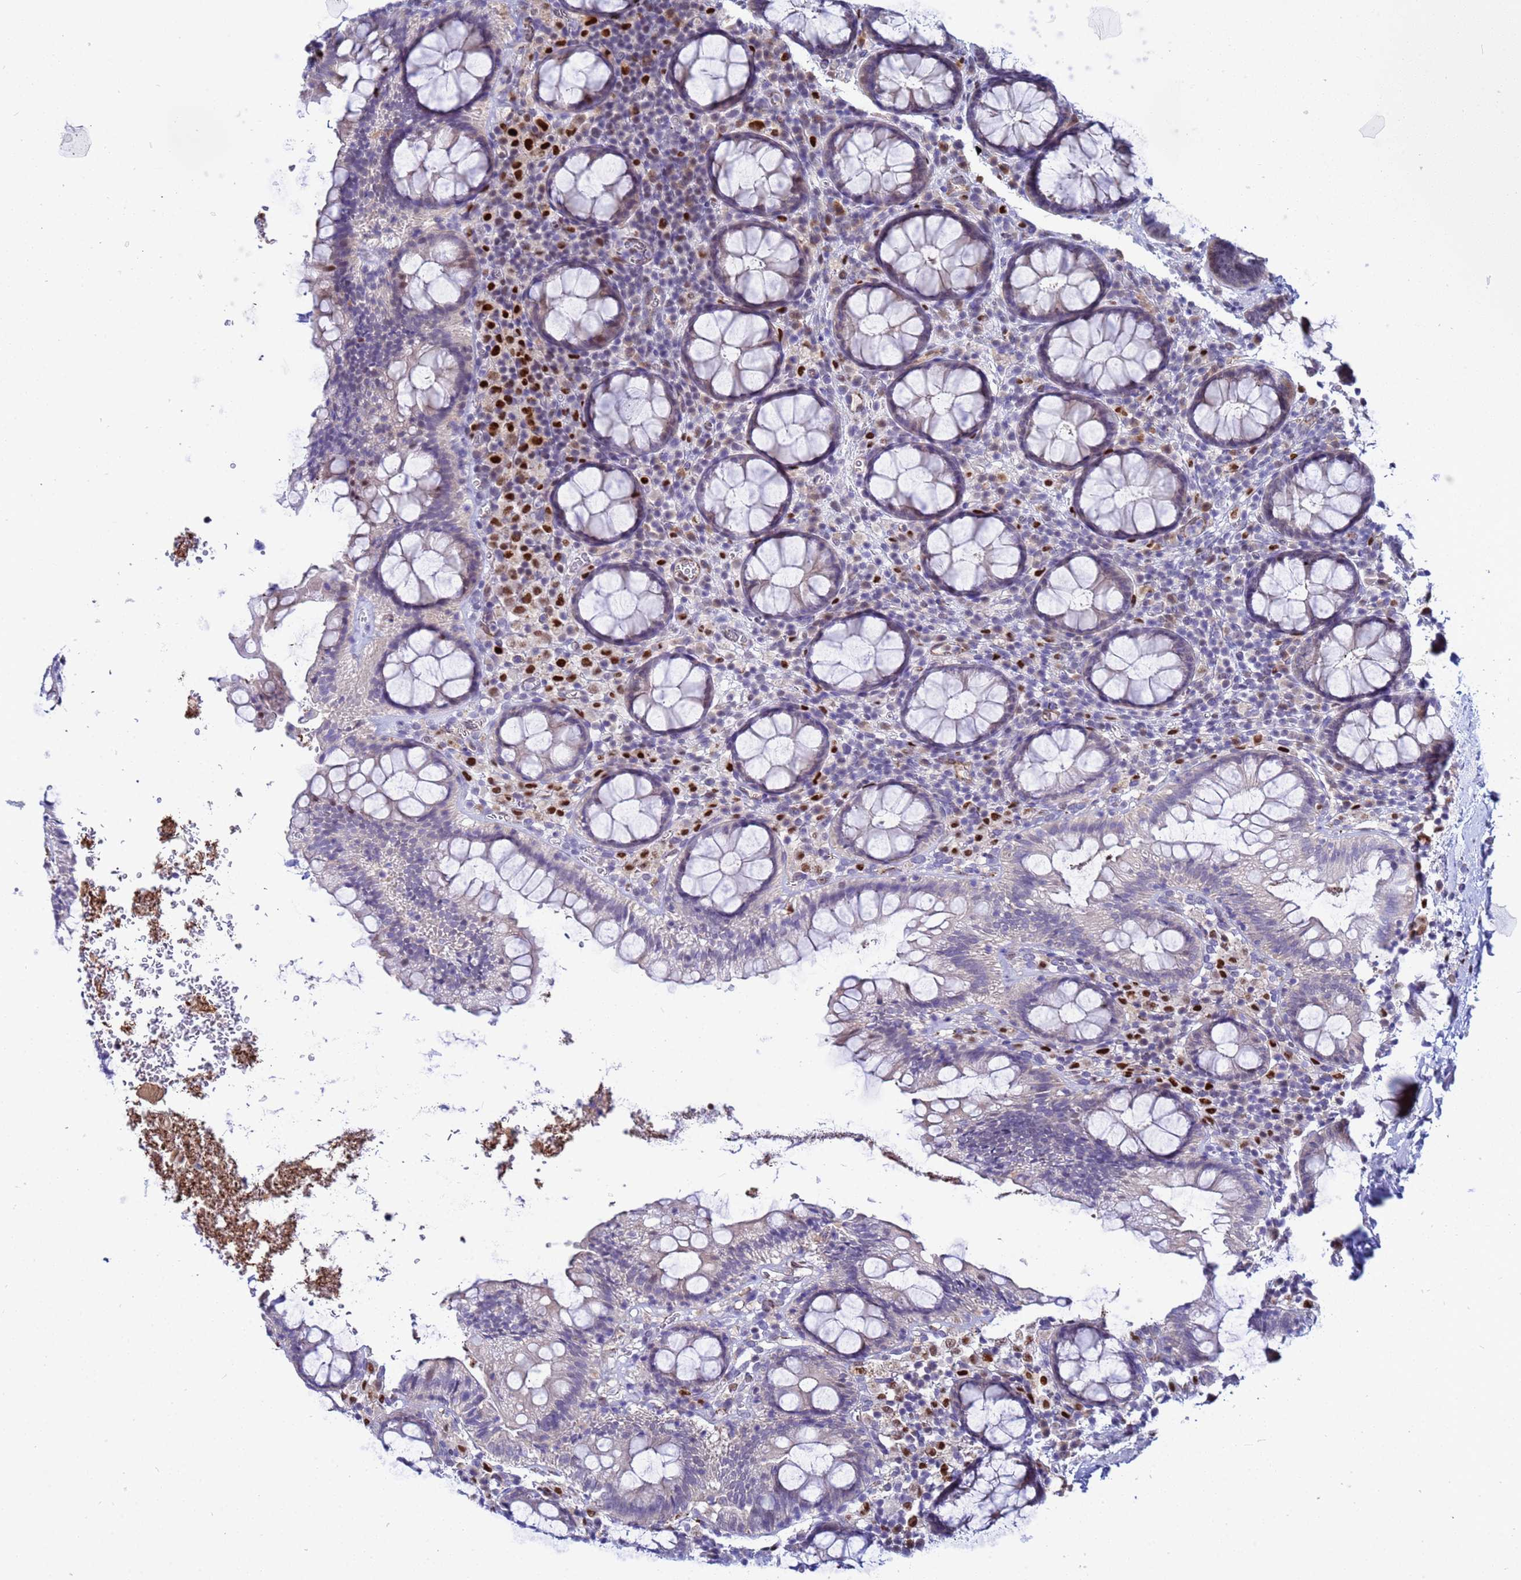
{"staining": {"intensity": "weak", "quantity": "<25%", "location": "cytoplasmic/membranous"}, "tissue": "rectum", "cell_type": "Glandular cells", "image_type": "normal", "snomed": [{"axis": "morphology", "description": "Normal tissue, NOS"}, {"axis": "topography", "description": "Rectum"}], "caption": "This is a histopathology image of immunohistochemistry (IHC) staining of unremarkable rectum, which shows no expression in glandular cells.", "gene": "SLC25A37", "patient": {"sex": "male", "age": 83}}